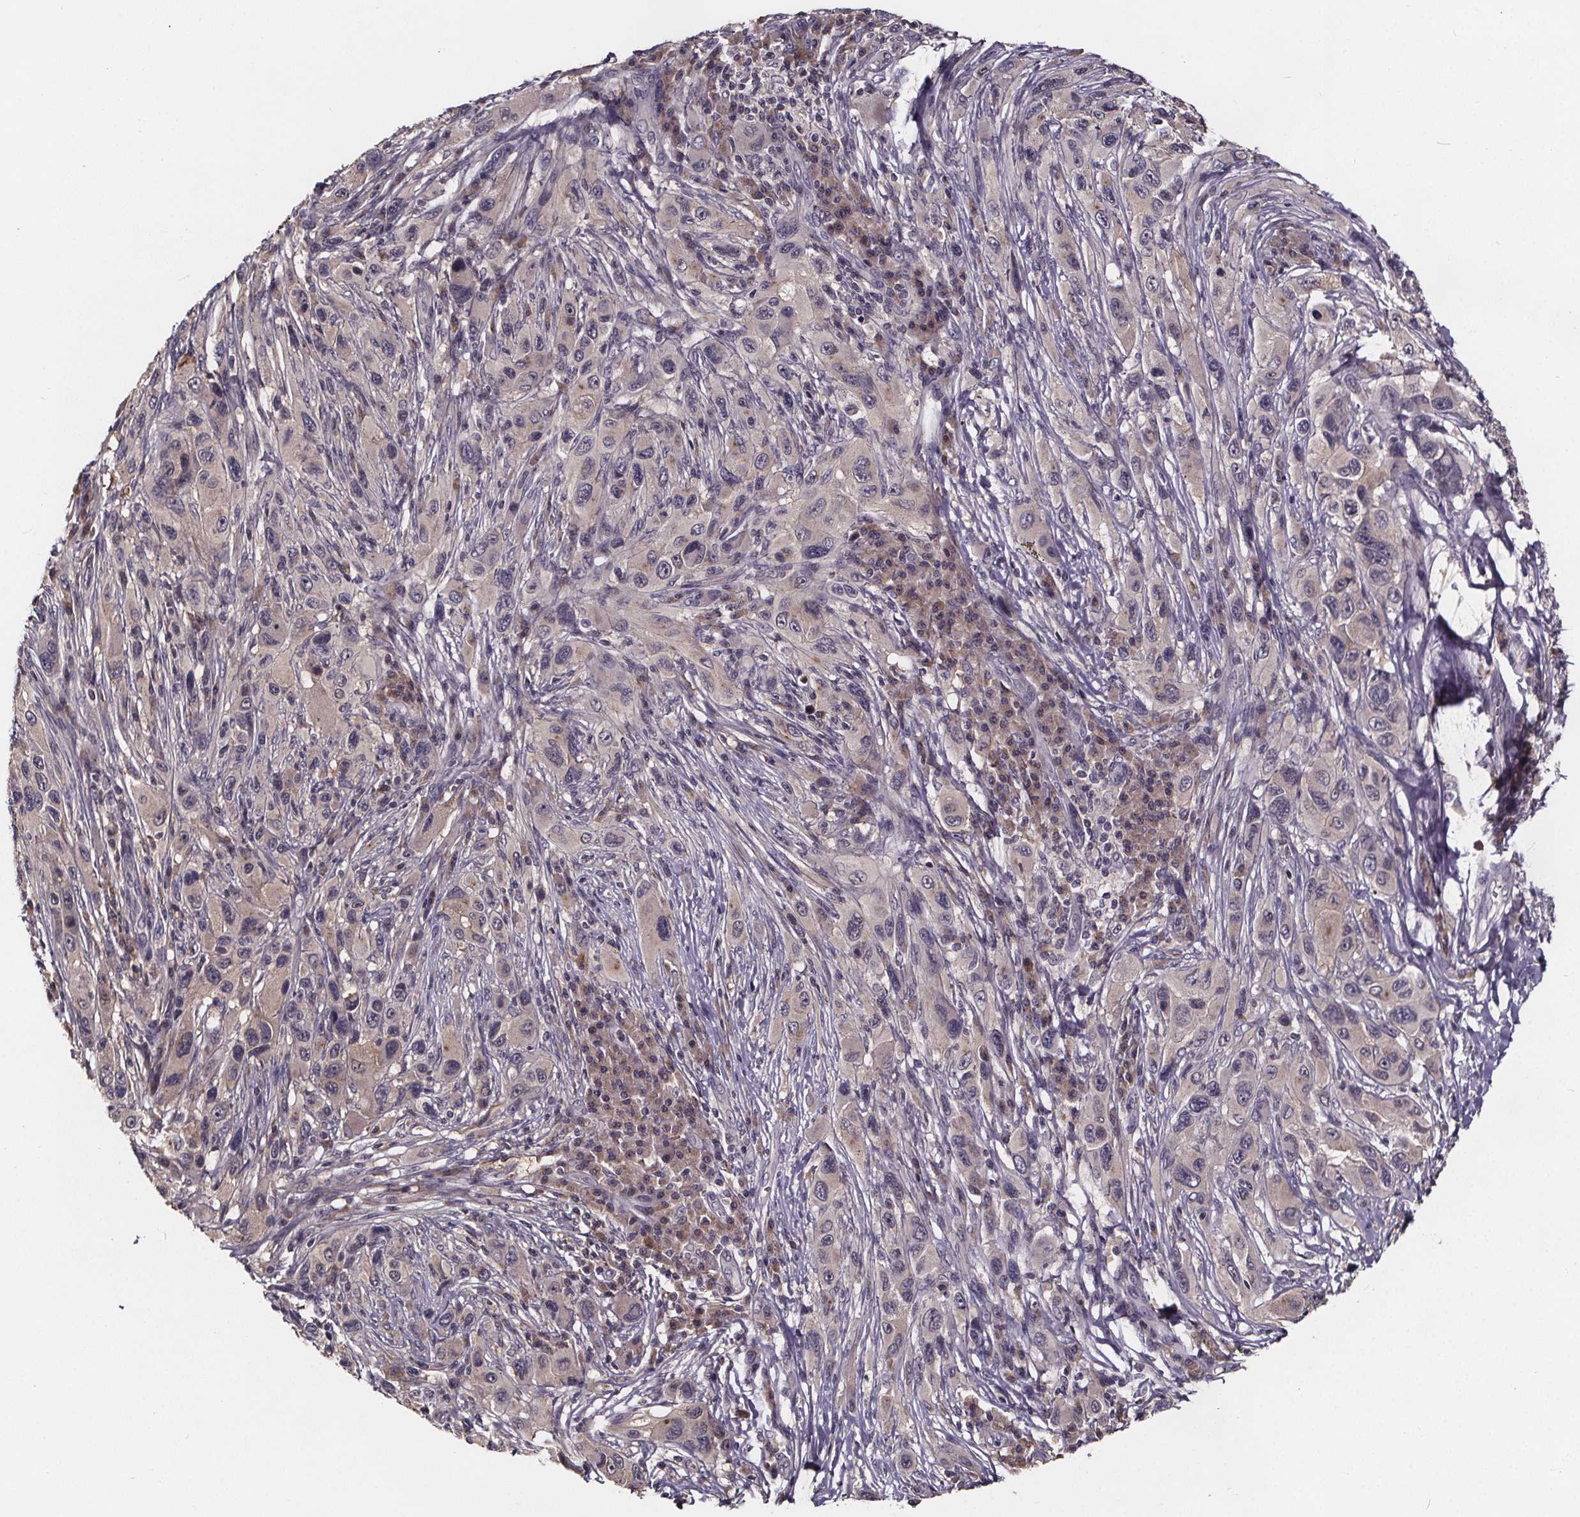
{"staining": {"intensity": "negative", "quantity": "none", "location": "none"}, "tissue": "melanoma", "cell_type": "Tumor cells", "image_type": "cancer", "snomed": [{"axis": "morphology", "description": "Malignant melanoma, NOS"}, {"axis": "topography", "description": "Skin"}], "caption": "This histopathology image is of melanoma stained with IHC to label a protein in brown with the nuclei are counter-stained blue. There is no positivity in tumor cells. (DAB immunohistochemistry, high magnification).", "gene": "SMIM1", "patient": {"sex": "male", "age": 53}}